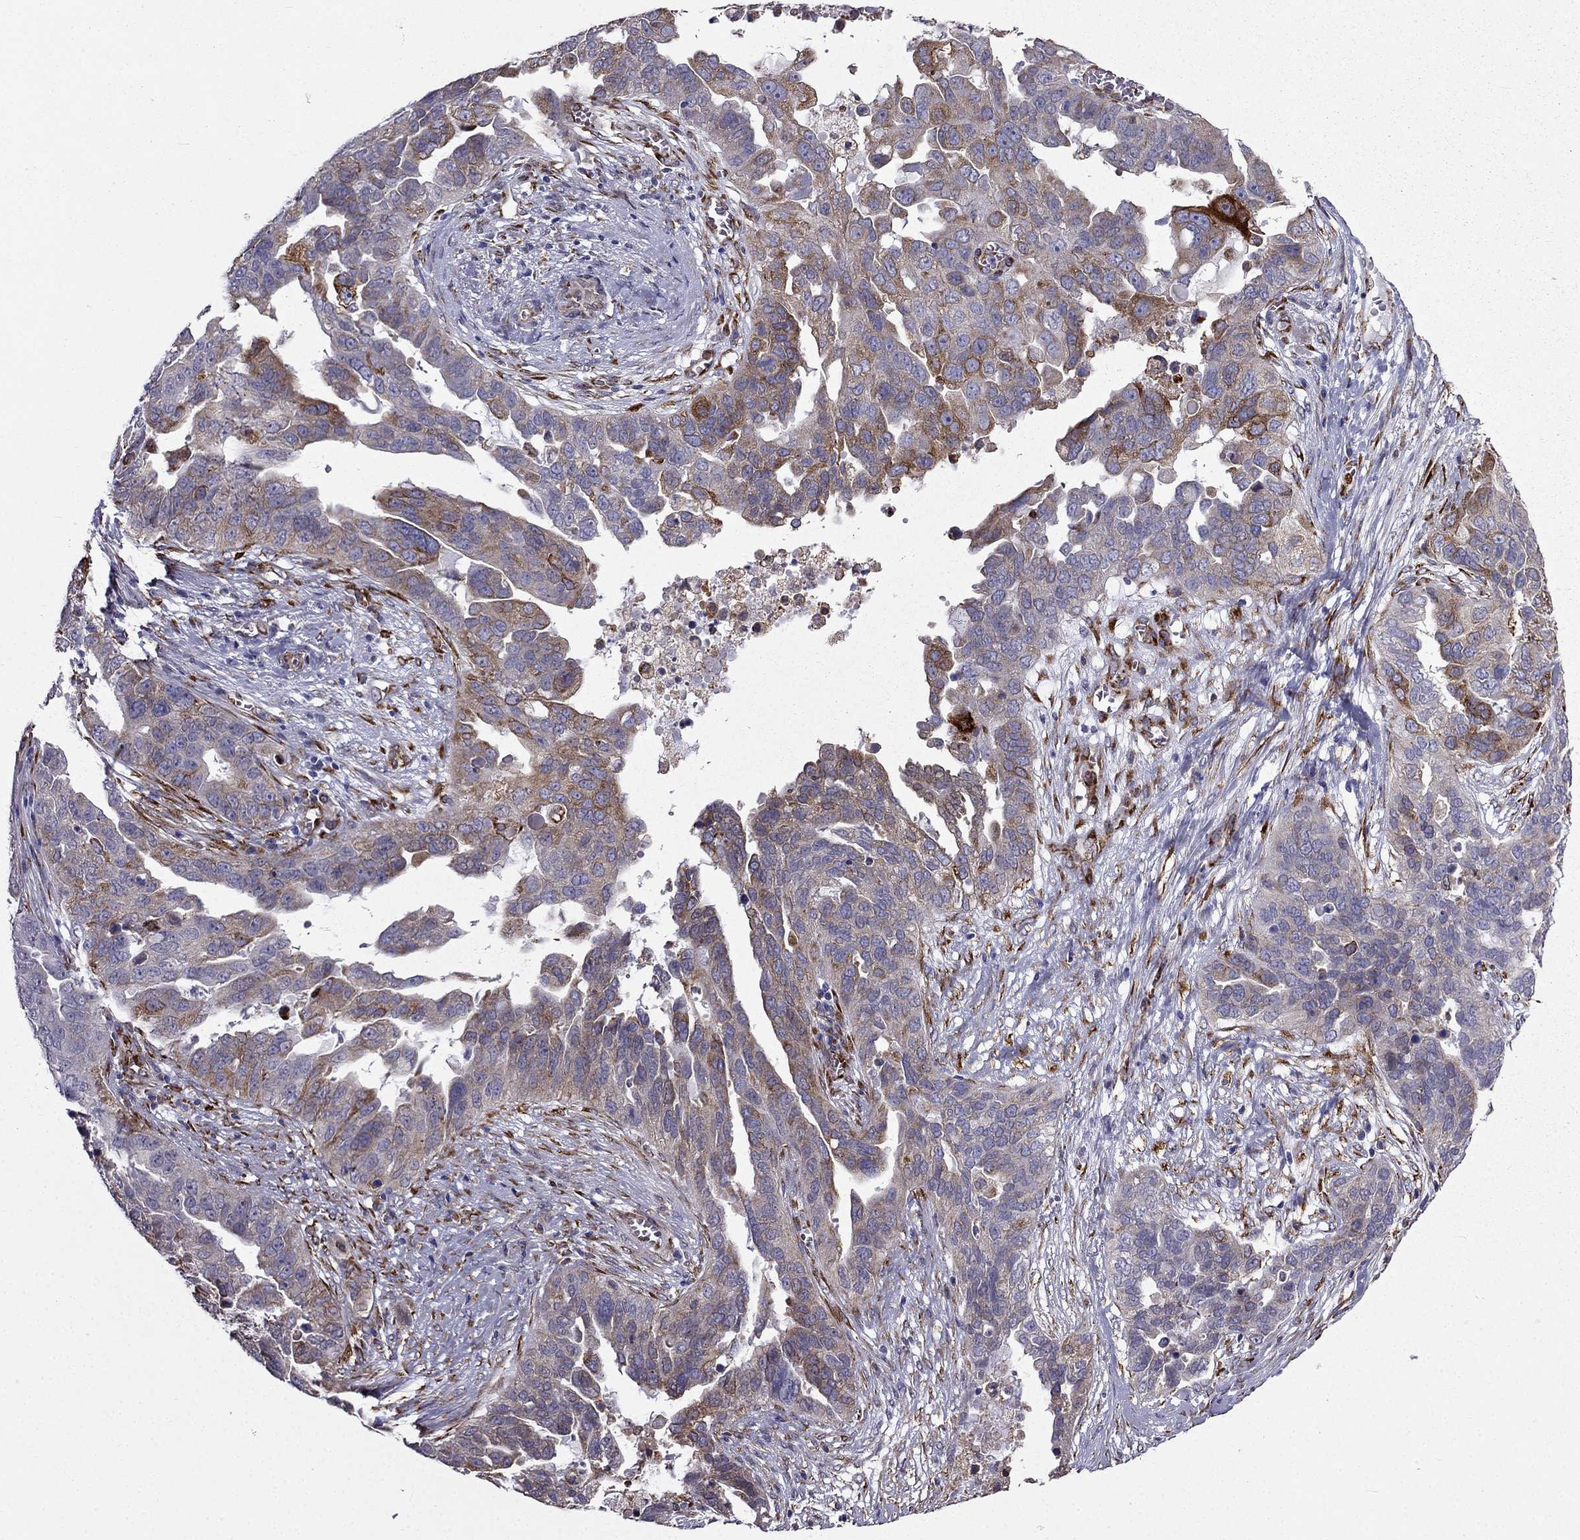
{"staining": {"intensity": "moderate", "quantity": "25%-75%", "location": "cytoplasmic/membranous"}, "tissue": "ovarian cancer", "cell_type": "Tumor cells", "image_type": "cancer", "snomed": [{"axis": "morphology", "description": "Carcinoma, endometroid"}, {"axis": "topography", "description": "Soft tissue"}, {"axis": "topography", "description": "Ovary"}], "caption": "Moderate cytoplasmic/membranous positivity for a protein is present in about 25%-75% of tumor cells of ovarian cancer using IHC.", "gene": "IKBIP", "patient": {"sex": "female", "age": 52}}